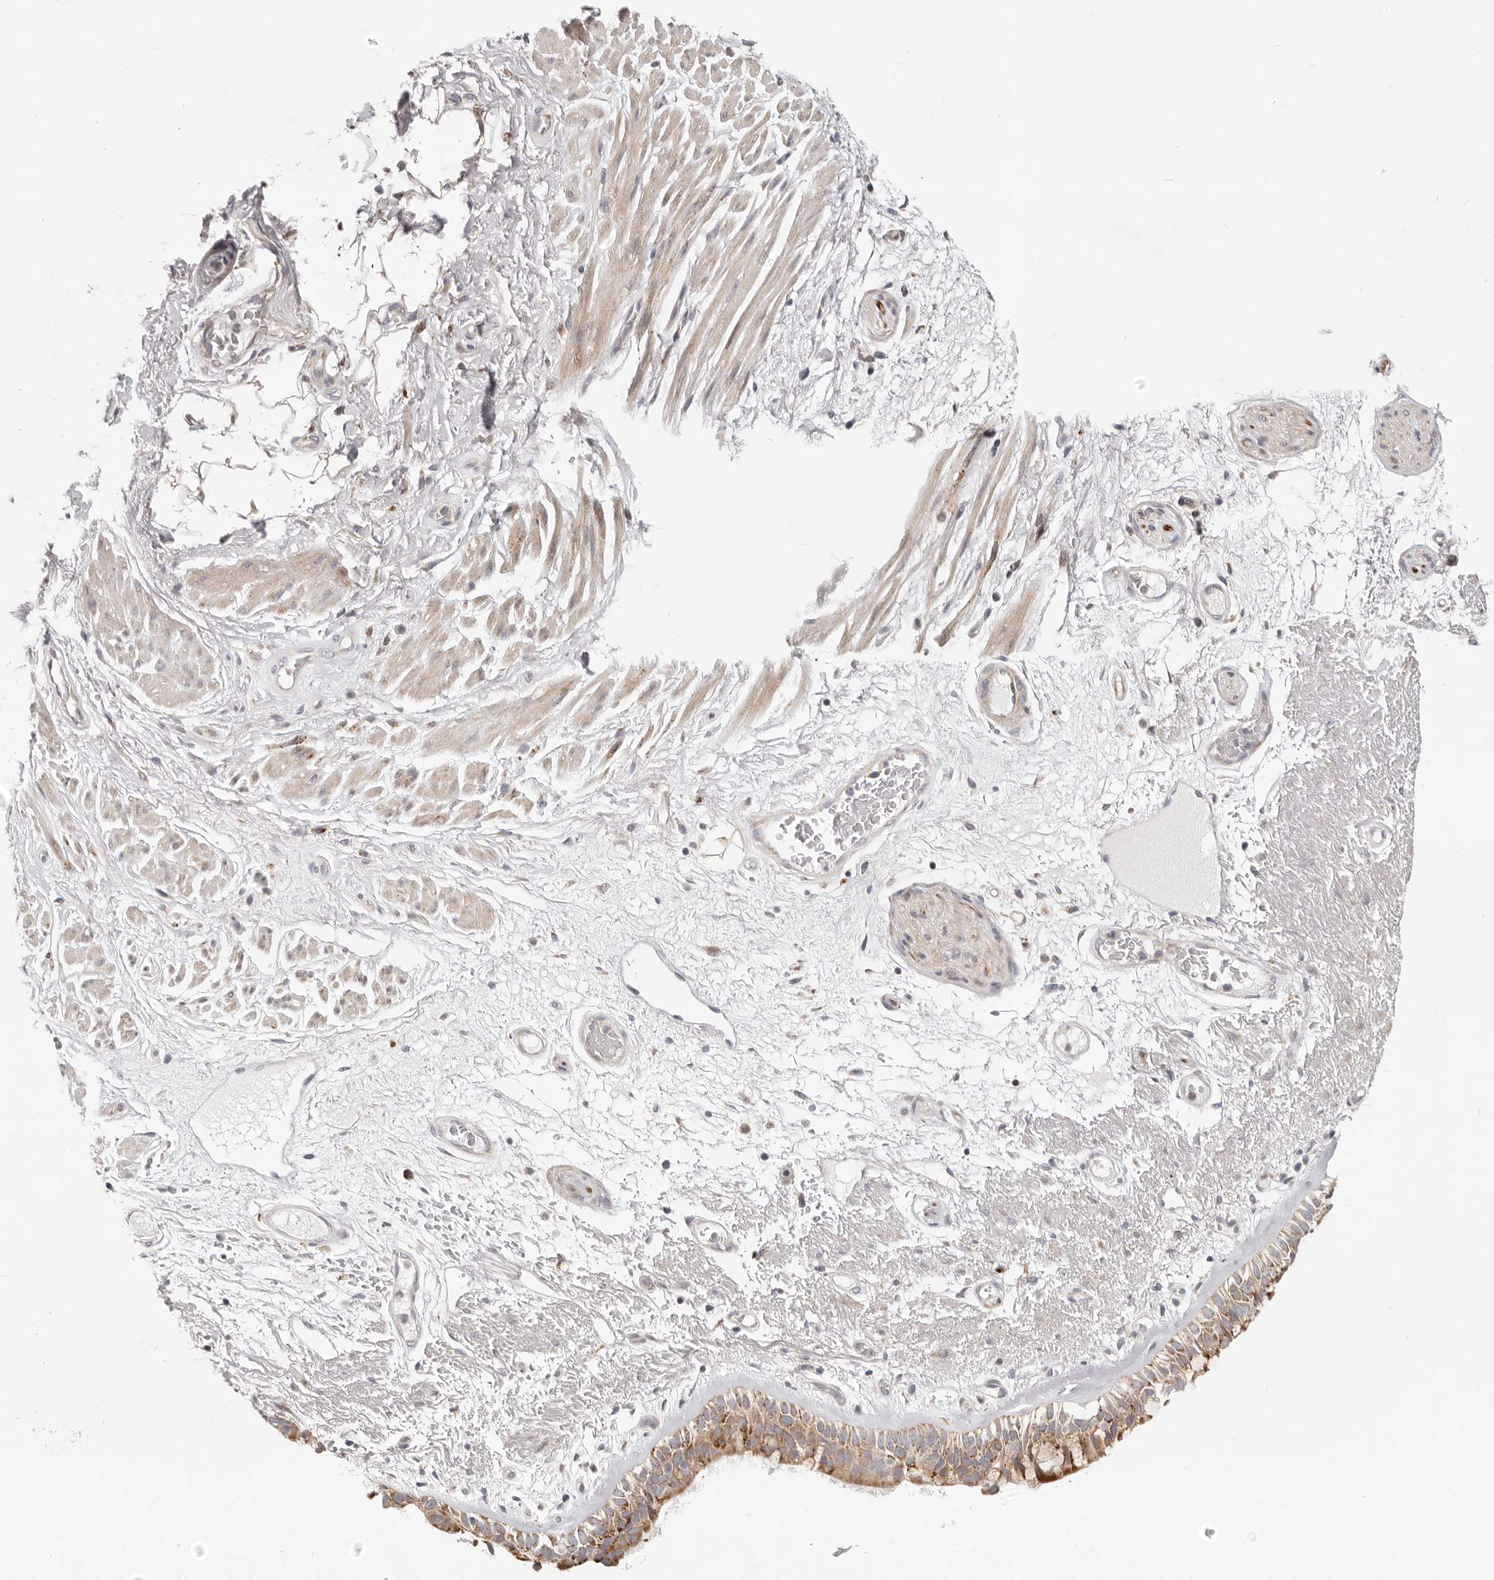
{"staining": {"intensity": "moderate", "quantity": ">75%", "location": "cytoplasmic/membranous"}, "tissue": "bronchus", "cell_type": "Respiratory epithelial cells", "image_type": "normal", "snomed": [{"axis": "morphology", "description": "Normal tissue, NOS"}, {"axis": "morphology", "description": "Squamous cell carcinoma, NOS"}, {"axis": "topography", "description": "Lymph node"}, {"axis": "topography", "description": "Bronchus"}, {"axis": "topography", "description": "Lung"}], "caption": "Immunohistochemical staining of benign human bronchus shows >75% levels of moderate cytoplasmic/membranous protein positivity in about >75% of respiratory epithelial cells.", "gene": "TOR3A", "patient": {"sex": "male", "age": 66}}